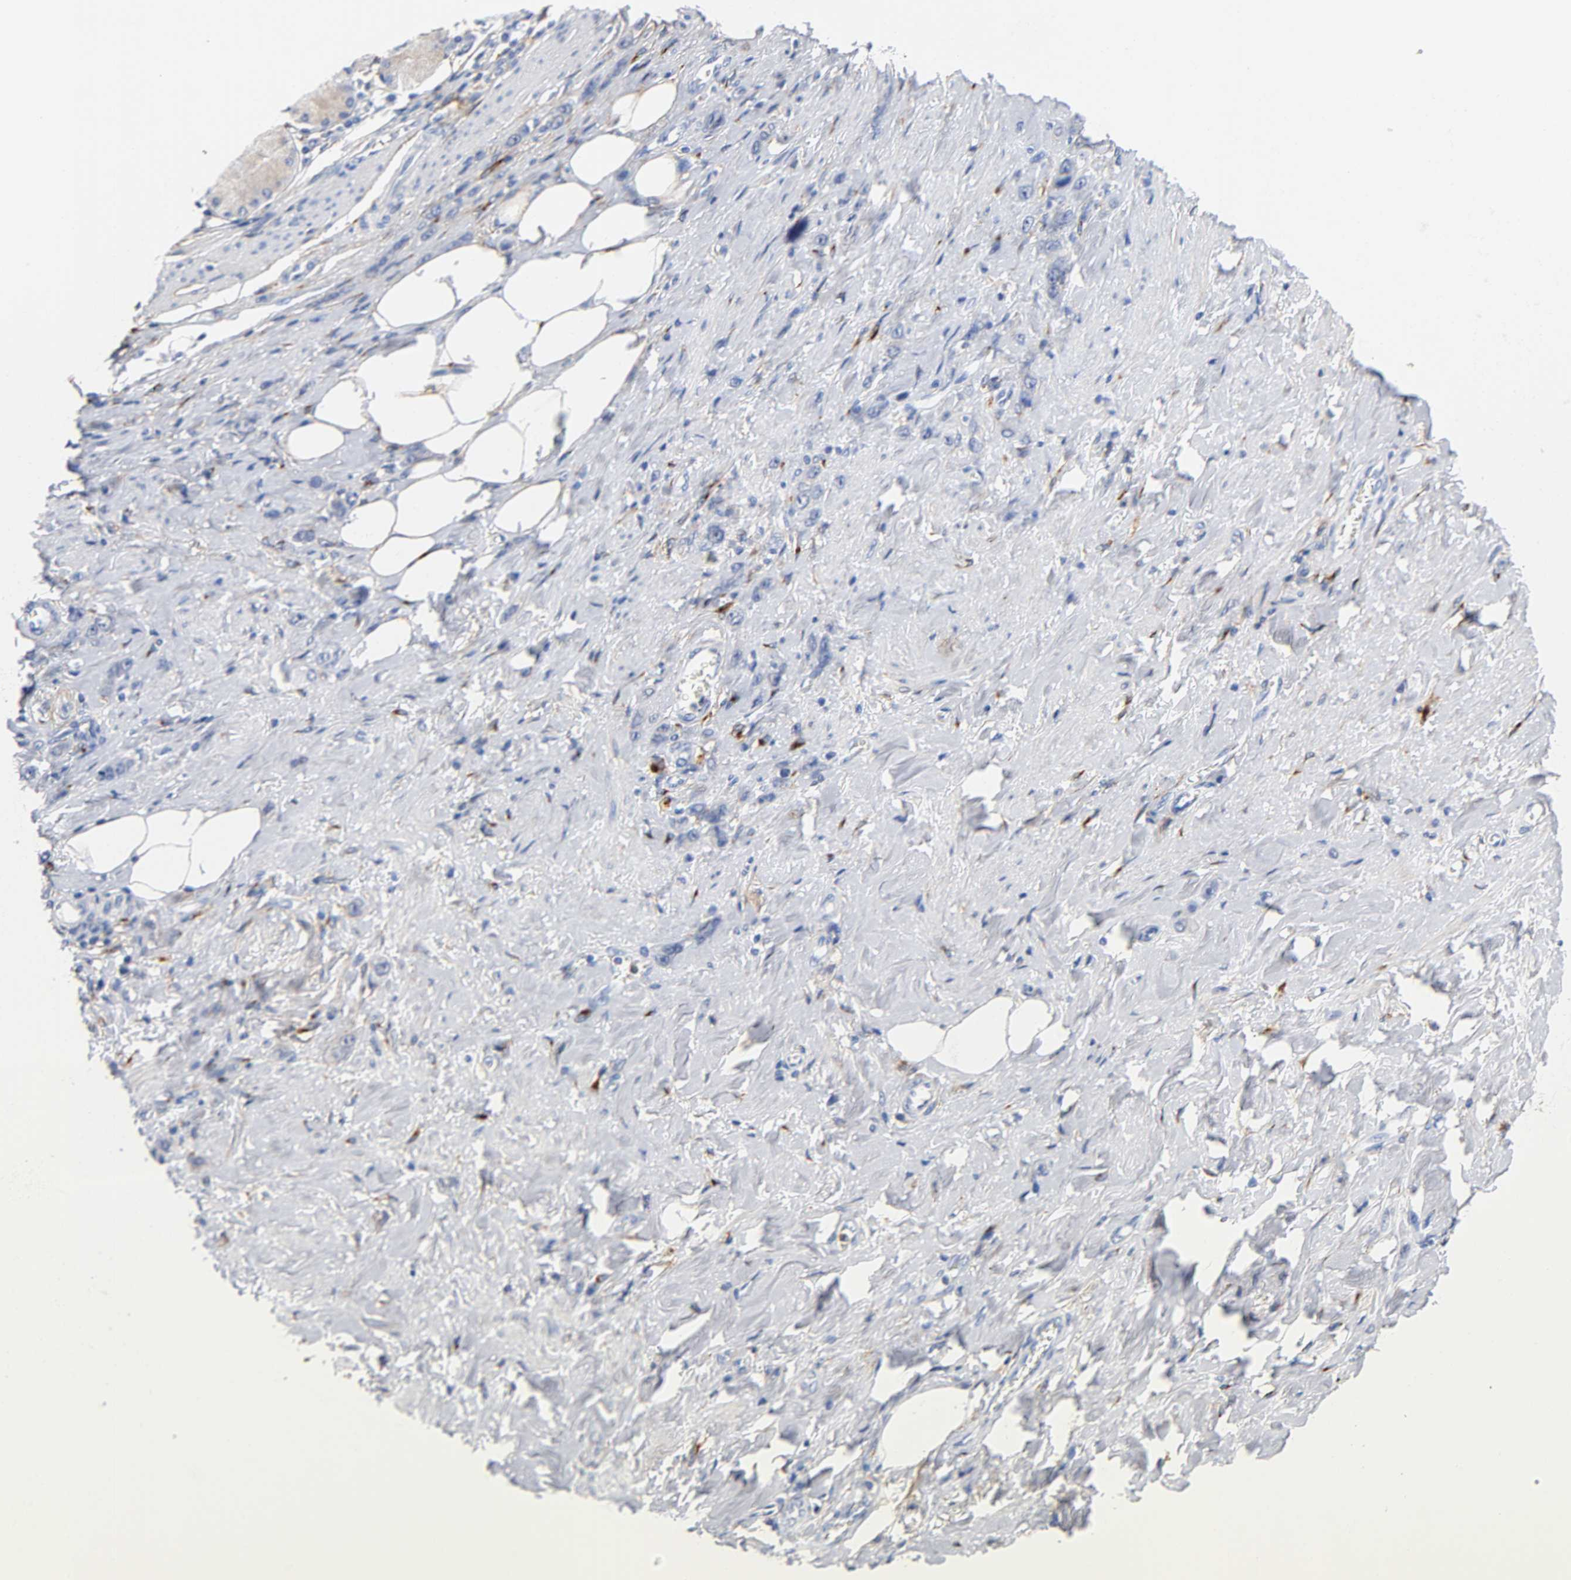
{"staining": {"intensity": "negative", "quantity": "none", "location": "none"}, "tissue": "stomach cancer", "cell_type": "Tumor cells", "image_type": "cancer", "snomed": [{"axis": "morphology", "description": "Adenocarcinoma, NOS"}, {"axis": "topography", "description": "Stomach"}], "caption": "Stomach cancer (adenocarcinoma) was stained to show a protein in brown. There is no significant expression in tumor cells.", "gene": "LRP1", "patient": {"sex": "male", "age": 82}}